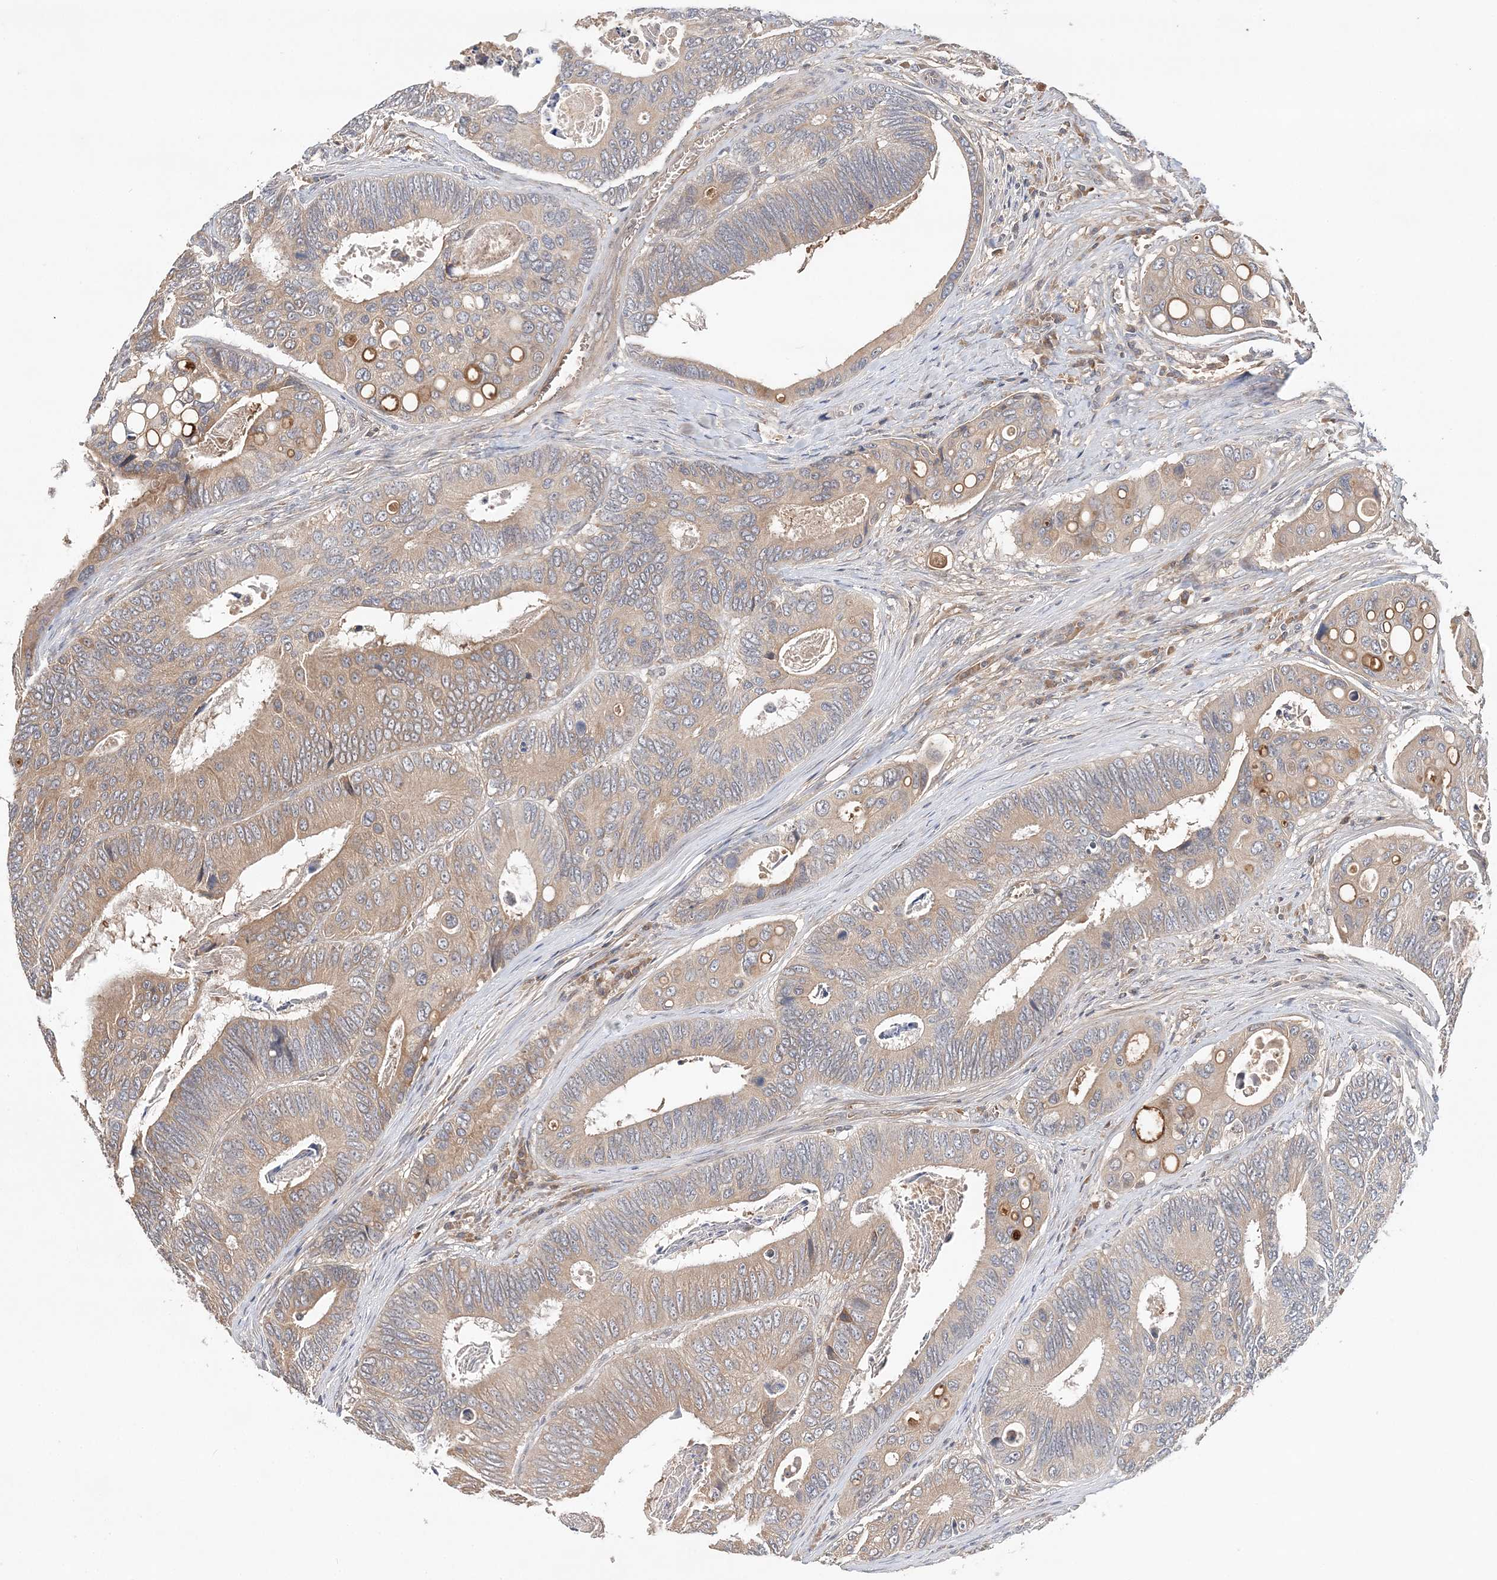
{"staining": {"intensity": "weak", "quantity": ">75%", "location": "cytoplasmic/membranous"}, "tissue": "colorectal cancer", "cell_type": "Tumor cells", "image_type": "cancer", "snomed": [{"axis": "morphology", "description": "Inflammation, NOS"}, {"axis": "morphology", "description": "Adenocarcinoma, NOS"}, {"axis": "topography", "description": "Colon"}], "caption": "Human adenocarcinoma (colorectal) stained with a protein marker exhibits weak staining in tumor cells.", "gene": "SYCP3", "patient": {"sex": "male", "age": 72}}